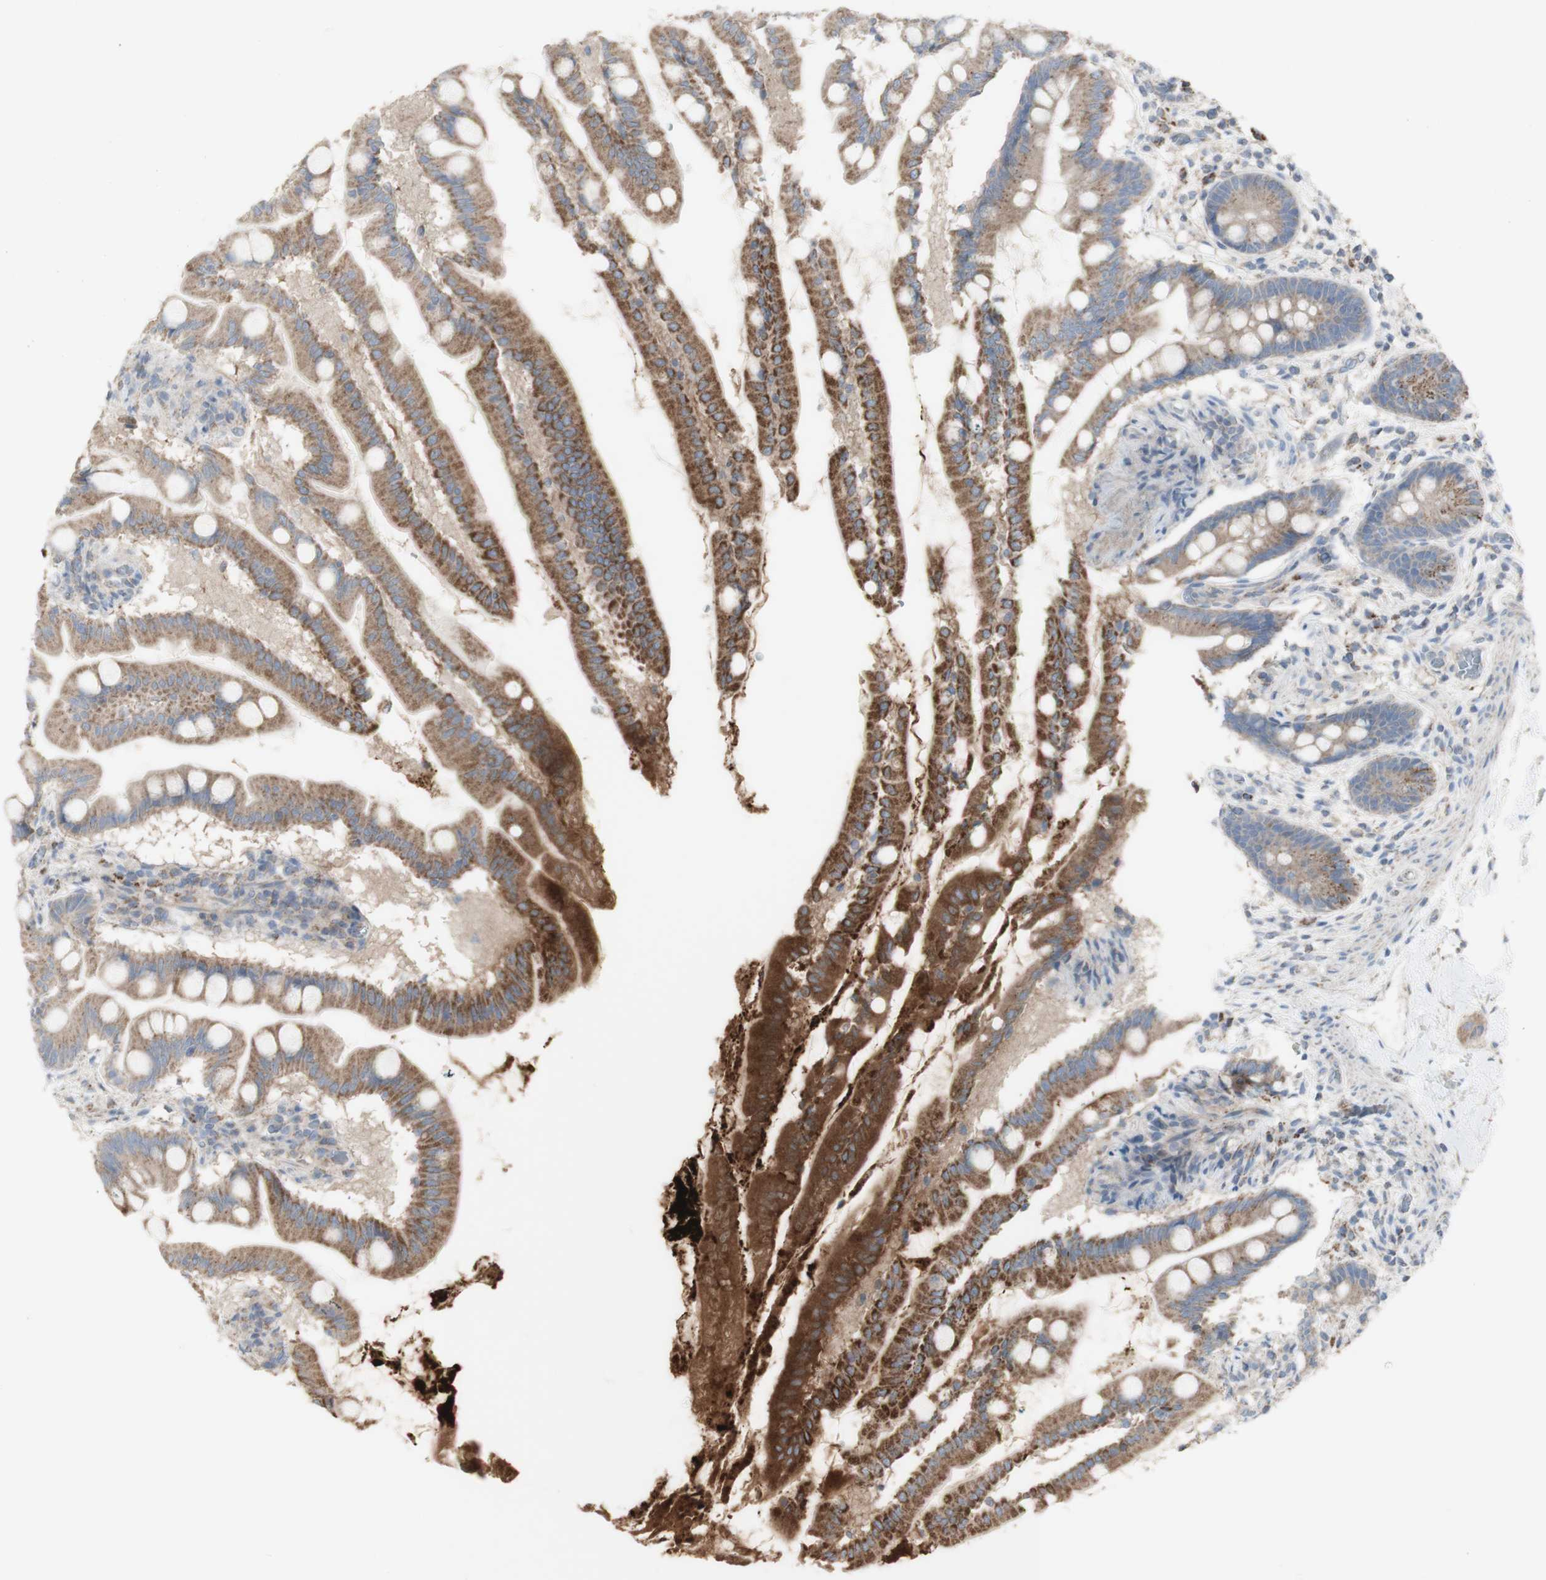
{"staining": {"intensity": "strong", "quantity": "<25%", "location": "cytoplasmic/membranous"}, "tissue": "small intestine", "cell_type": "Glandular cells", "image_type": "normal", "snomed": [{"axis": "morphology", "description": "Normal tissue, NOS"}, {"axis": "topography", "description": "Small intestine"}], "caption": "This is an image of immunohistochemistry (IHC) staining of normal small intestine, which shows strong staining in the cytoplasmic/membranous of glandular cells.", "gene": "C3orf52", "patient": {"sex": "female", "age": 56}}